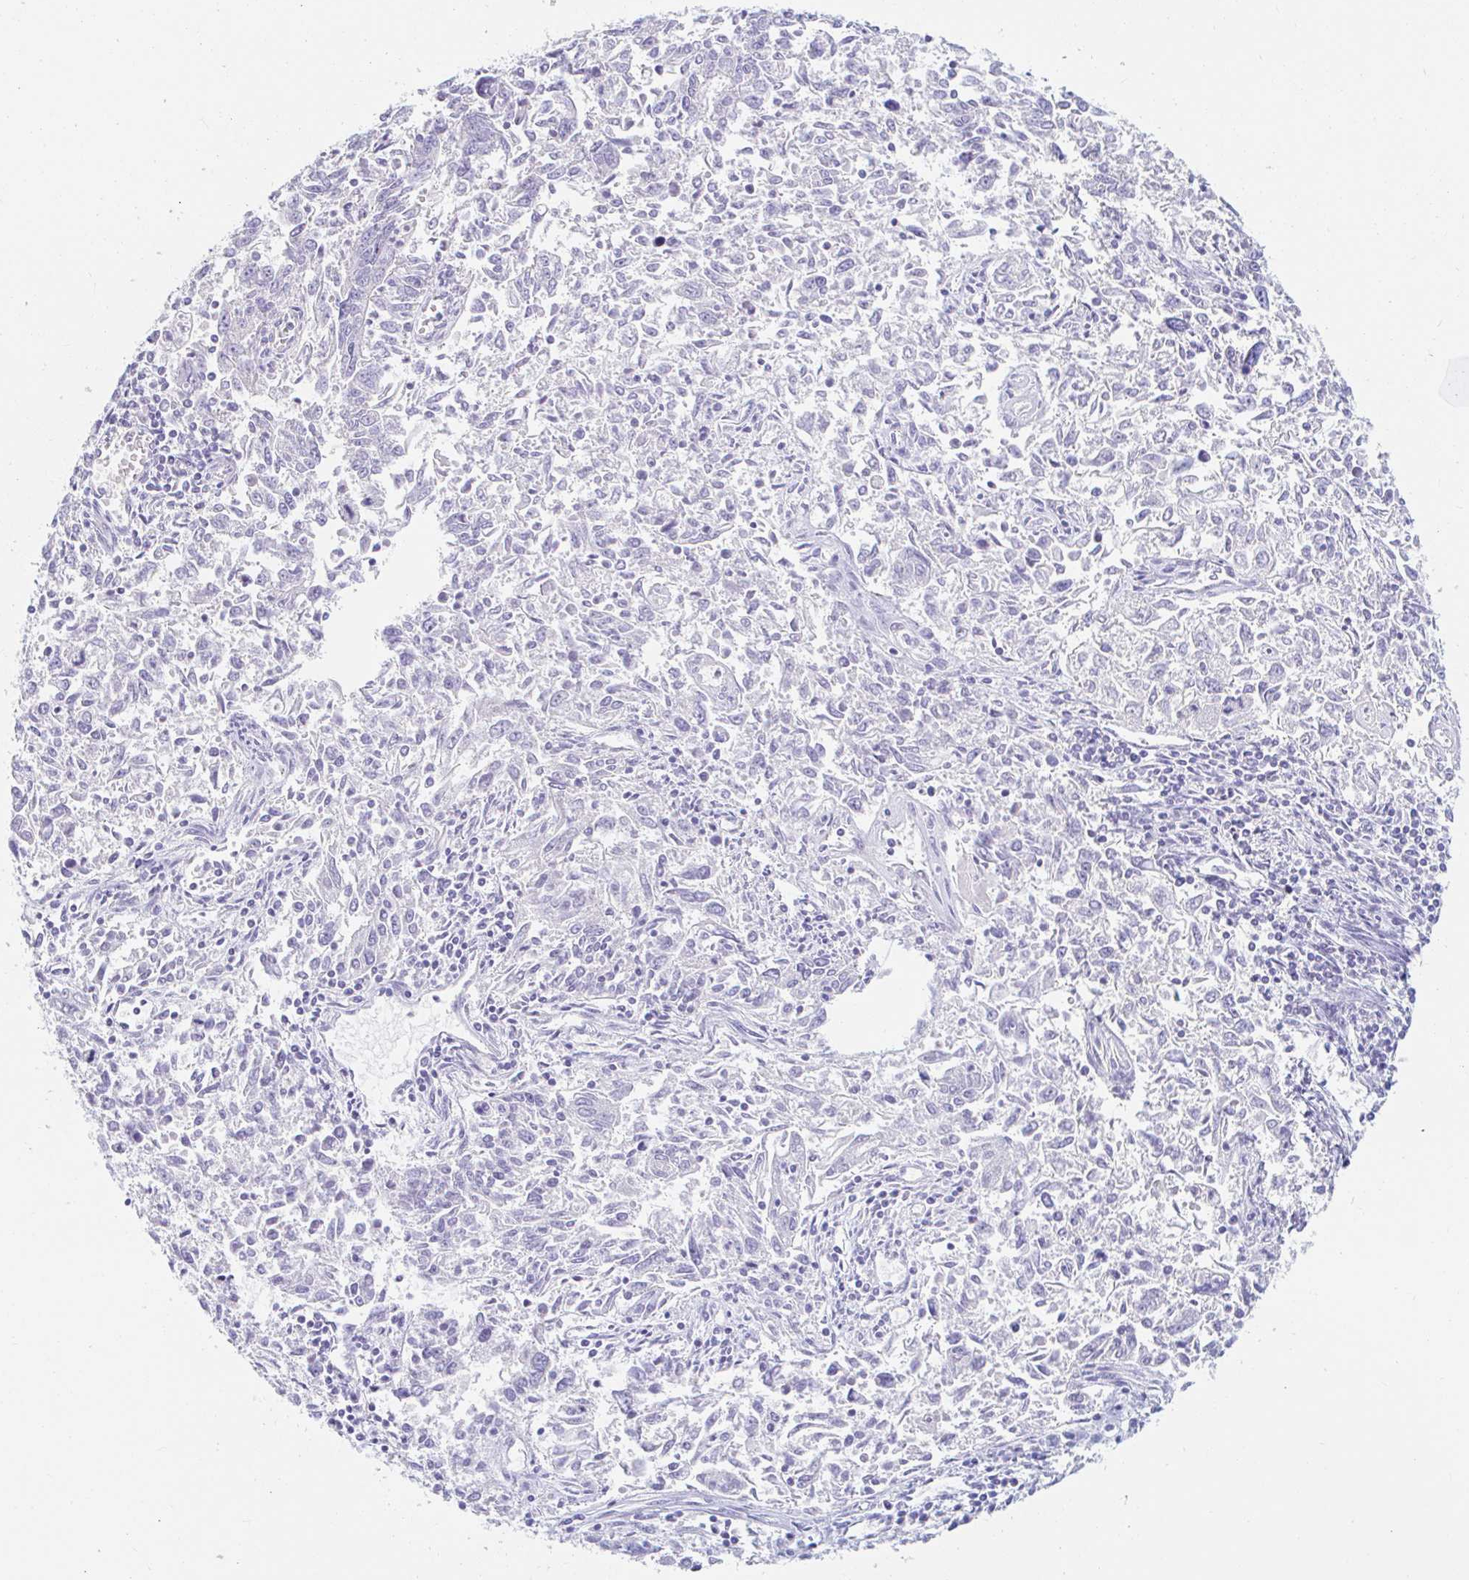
{"staining": {"intensity": "negative", "quantity": "none", "location": "none"}, "tissue": "endometrial cancer", "cell_type": "Tumor cells", "image_type": "cancer", "snomed": [{"axis": "morphology", "description": "Adenocarcinoma, NOS"}, {"axis": "topography", "description": "Endometrium"}], "caption": "This photomicrograph is of adenocarcinoma (endometrial) stained with IHC to label a protein in brown with the nuclei are counter-stained blue. There is no staining in tumor cells.", "gene": "TEX44", "patient": {"sex": "female", "age": 42}}